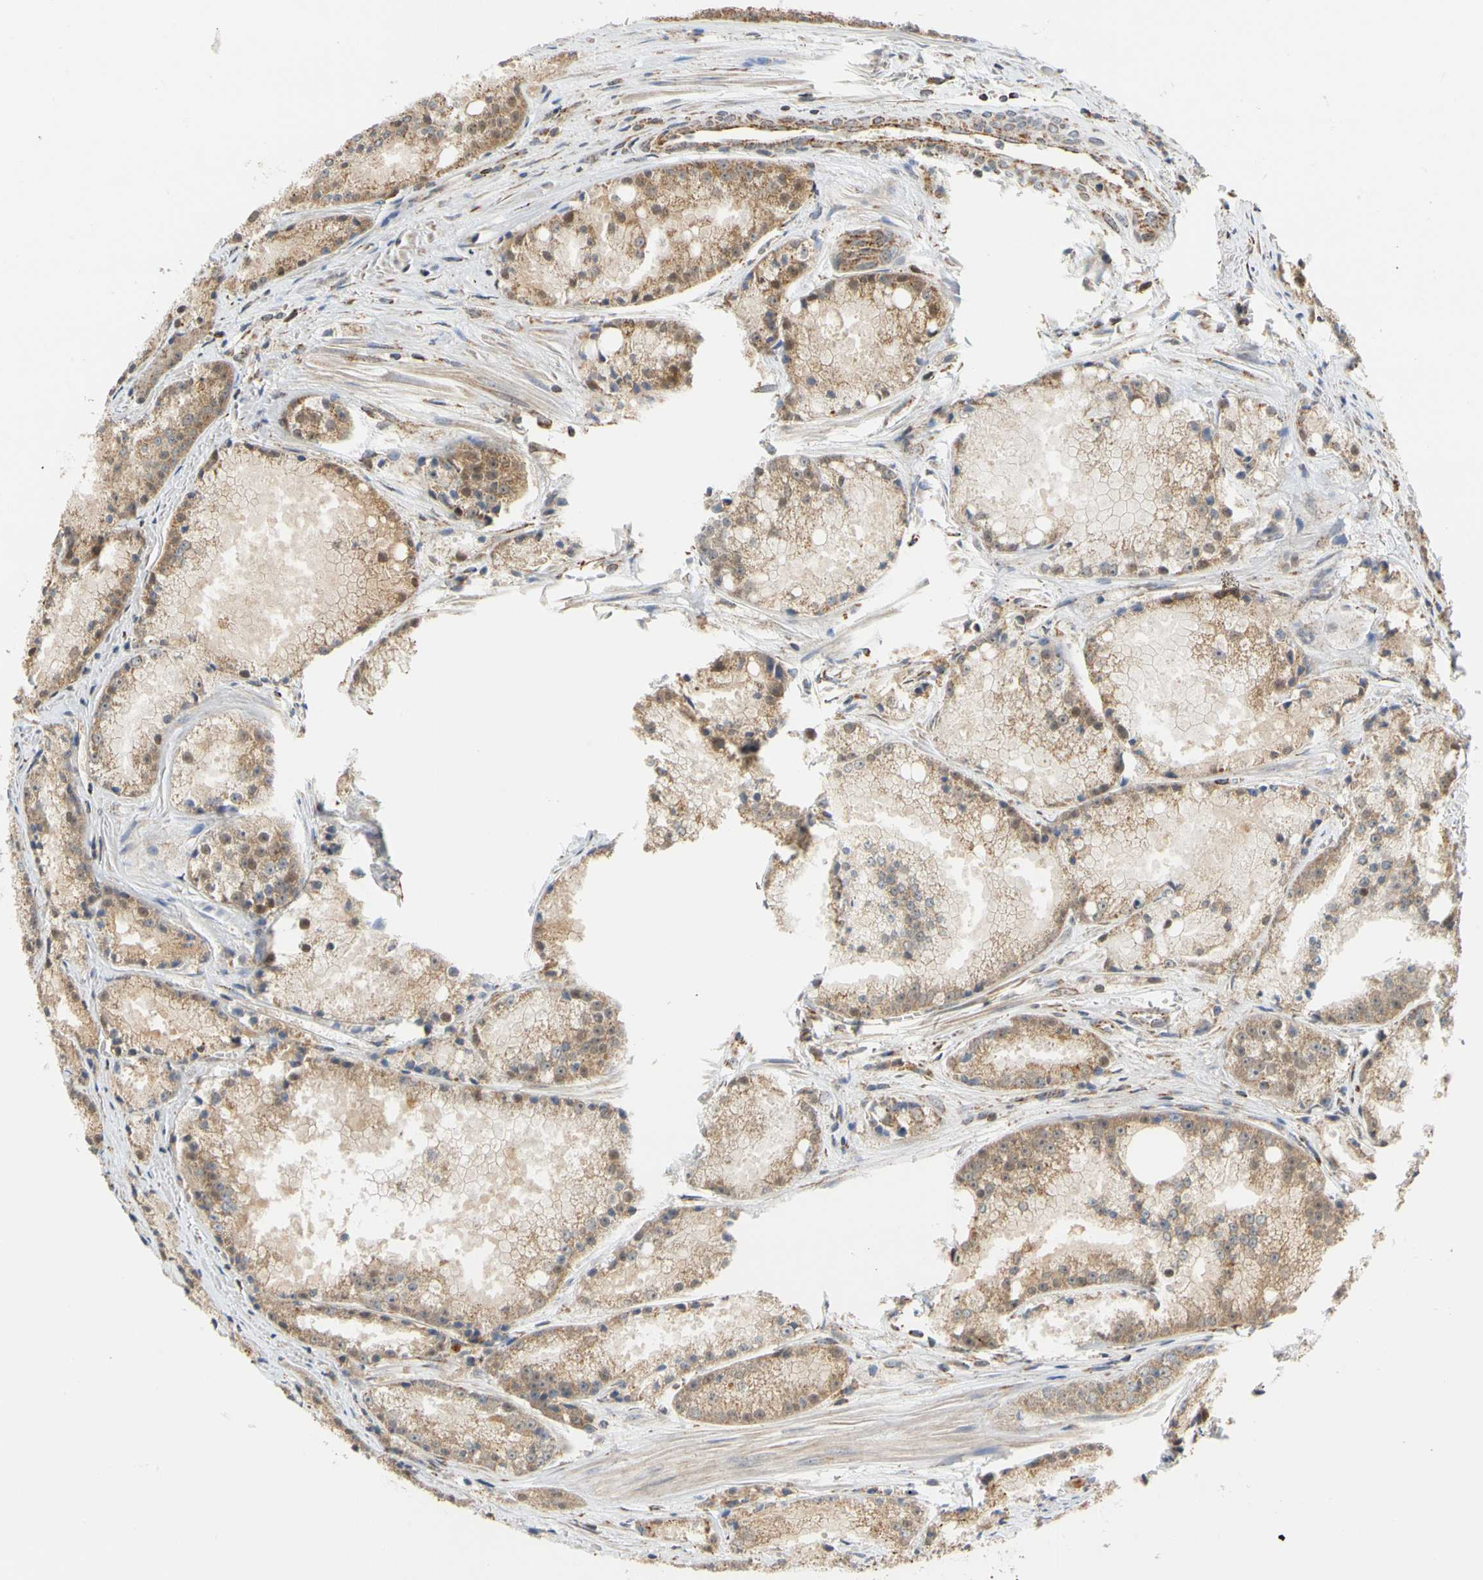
{"staining": {"intensity": "moderate", "quantity": "25%-75%", "location": "cytoplasmic/membranous"}, "tissue": "prostate cancer", "cell_type": "Tumor cells", "image_type": "cancer", "snomed": [{"axis": "morphology", "description": "Adenocarcinoma, Low grade"}, {"axis": "topography", "description": "Prostate"}], "caption": "DAB (3,3'-diaminobenzidine) immunohistochemical staining of human low-grade adenocarcinoma (prostate) displays moderate cytoplasmic/membranous protein expression in approximately 25%-75% of tumor cells.", "gene": "SFXN3", "patient": {"sex": "male", "age": 64}}